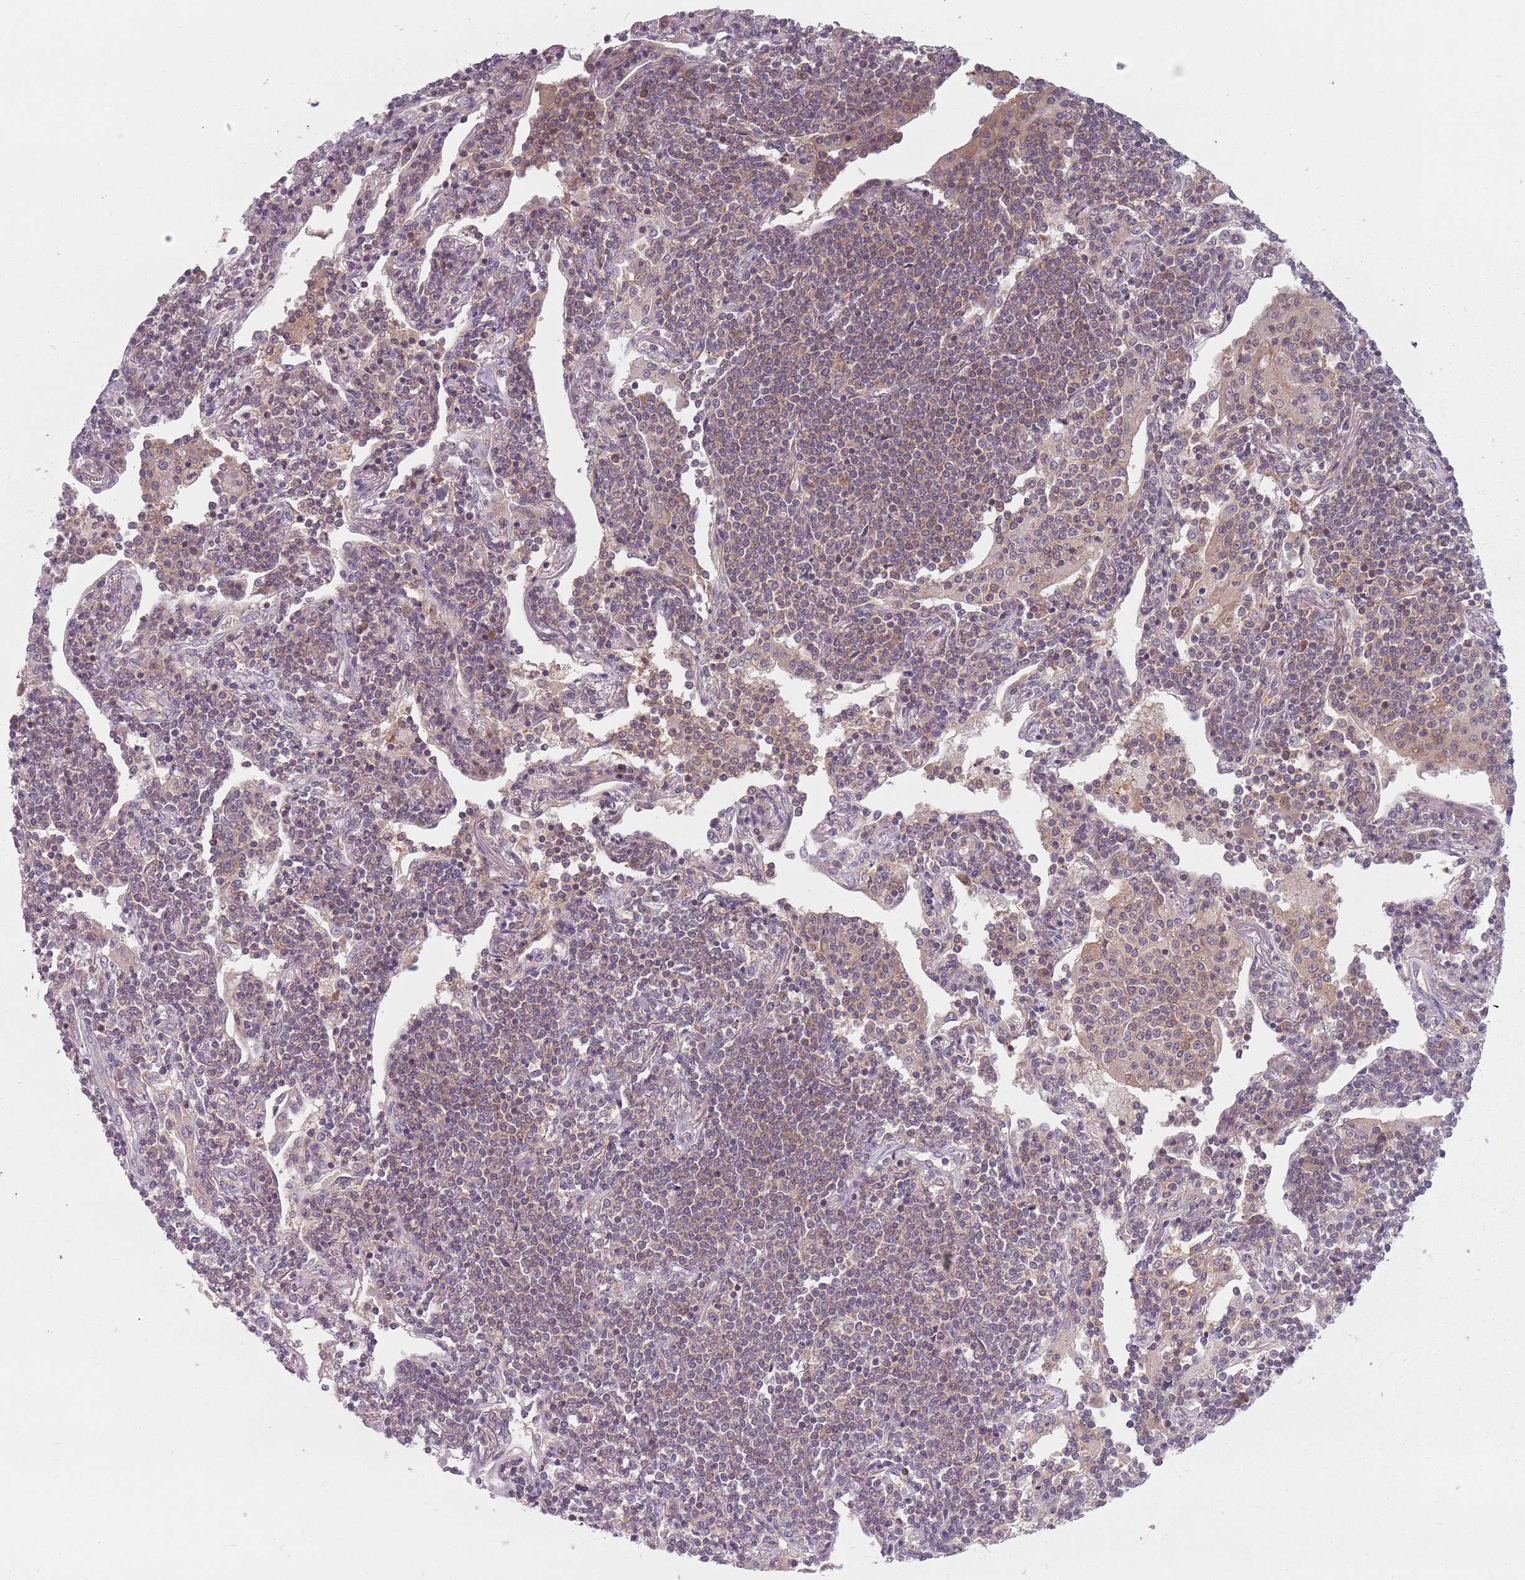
{"staining": {"intensity": "weak", "quantity": "25%-75%", "location": "cytoplasmic/membranous"}, "tissue": "lymphoma", "cell_type": "Tumor cells", "image_type": "cancer", "snomed": [{"axis": "morphology", "description": "Malignant lymphoma, non-Hodgkin's type, Low grade"}, {"axis": "topography", "description": "Lung"}], "caption": "High-power microscopy captured an immunohistochemistry photomicrograph of low-grade malignant lymphoma, non-Hodgkin's type, revealing weak cytoplasmic/membranous expression in approximately 25%-75% of tumor cells. The protein of interest is shown in brown color, while the nuclei are stained blue.", "gene": "ASB13", "patient": {"sex": "female", "age": 71}}